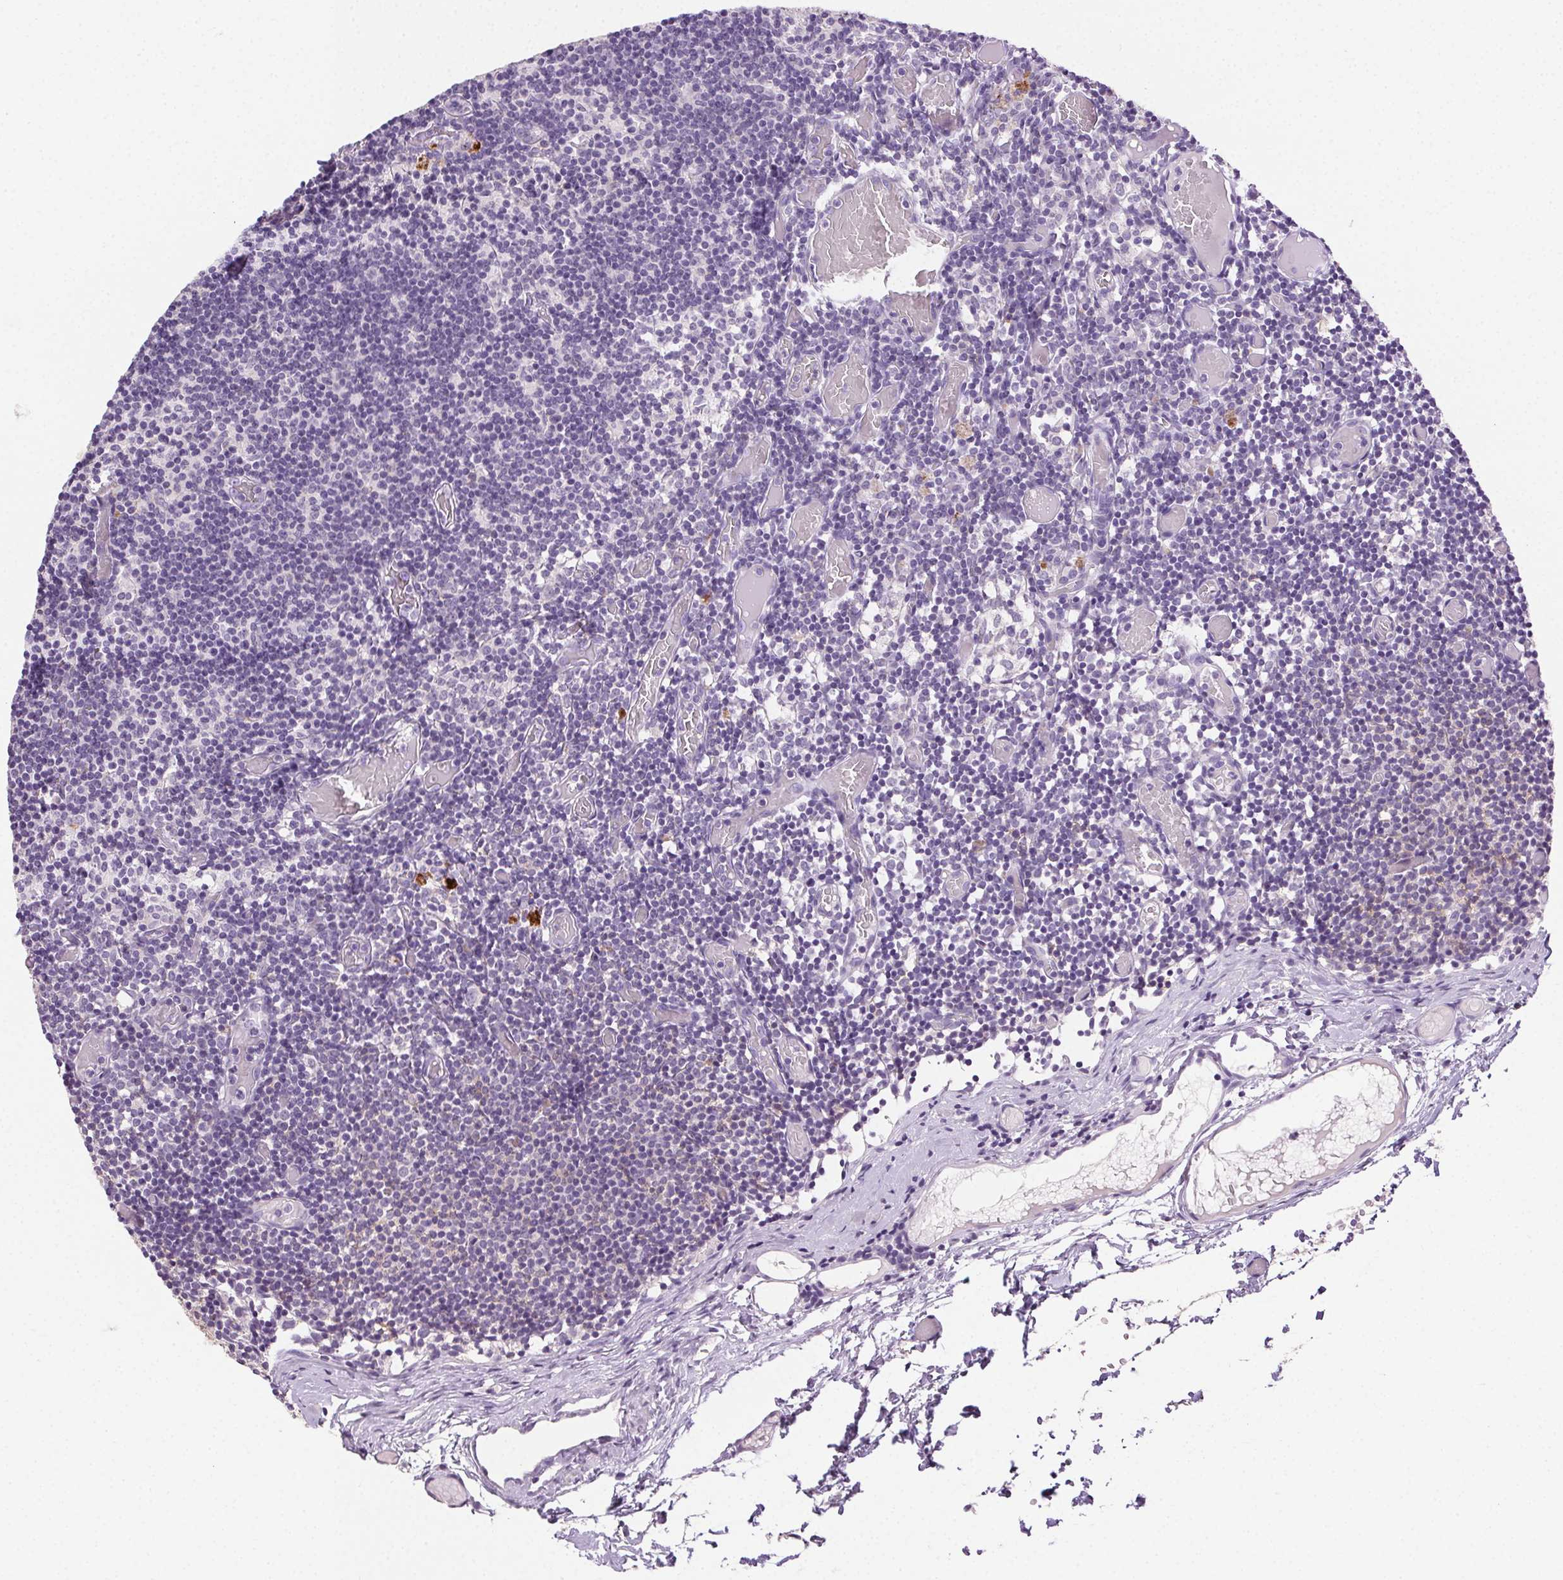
{"staining": {"intensity": "weak", "quantity": "<25%", "location": "cytoplasmic/membranous"}, "tissue": "lymph node", "cell_type": "Germinal center cells", "image_type": "normal", "snomed": [{"axis": "morphology", "description": "Normal tissue, NOS"}, {"axis": "topography", "description": "Lymph node"}], "caption": "Immunohistochemistry (IHC) image of normal lymph node: human lymph node stained with DAB displays no significant protein staining in germinal center cells. (Stains: DAB (3,3'-diaminobenzidine) immunohistochemistry with hematoxylin counter stain, Microscopy: brightfield microscopy at high magnification).", "gene": "AKAP5", "patient": {"sex": "female", "age": 41}}